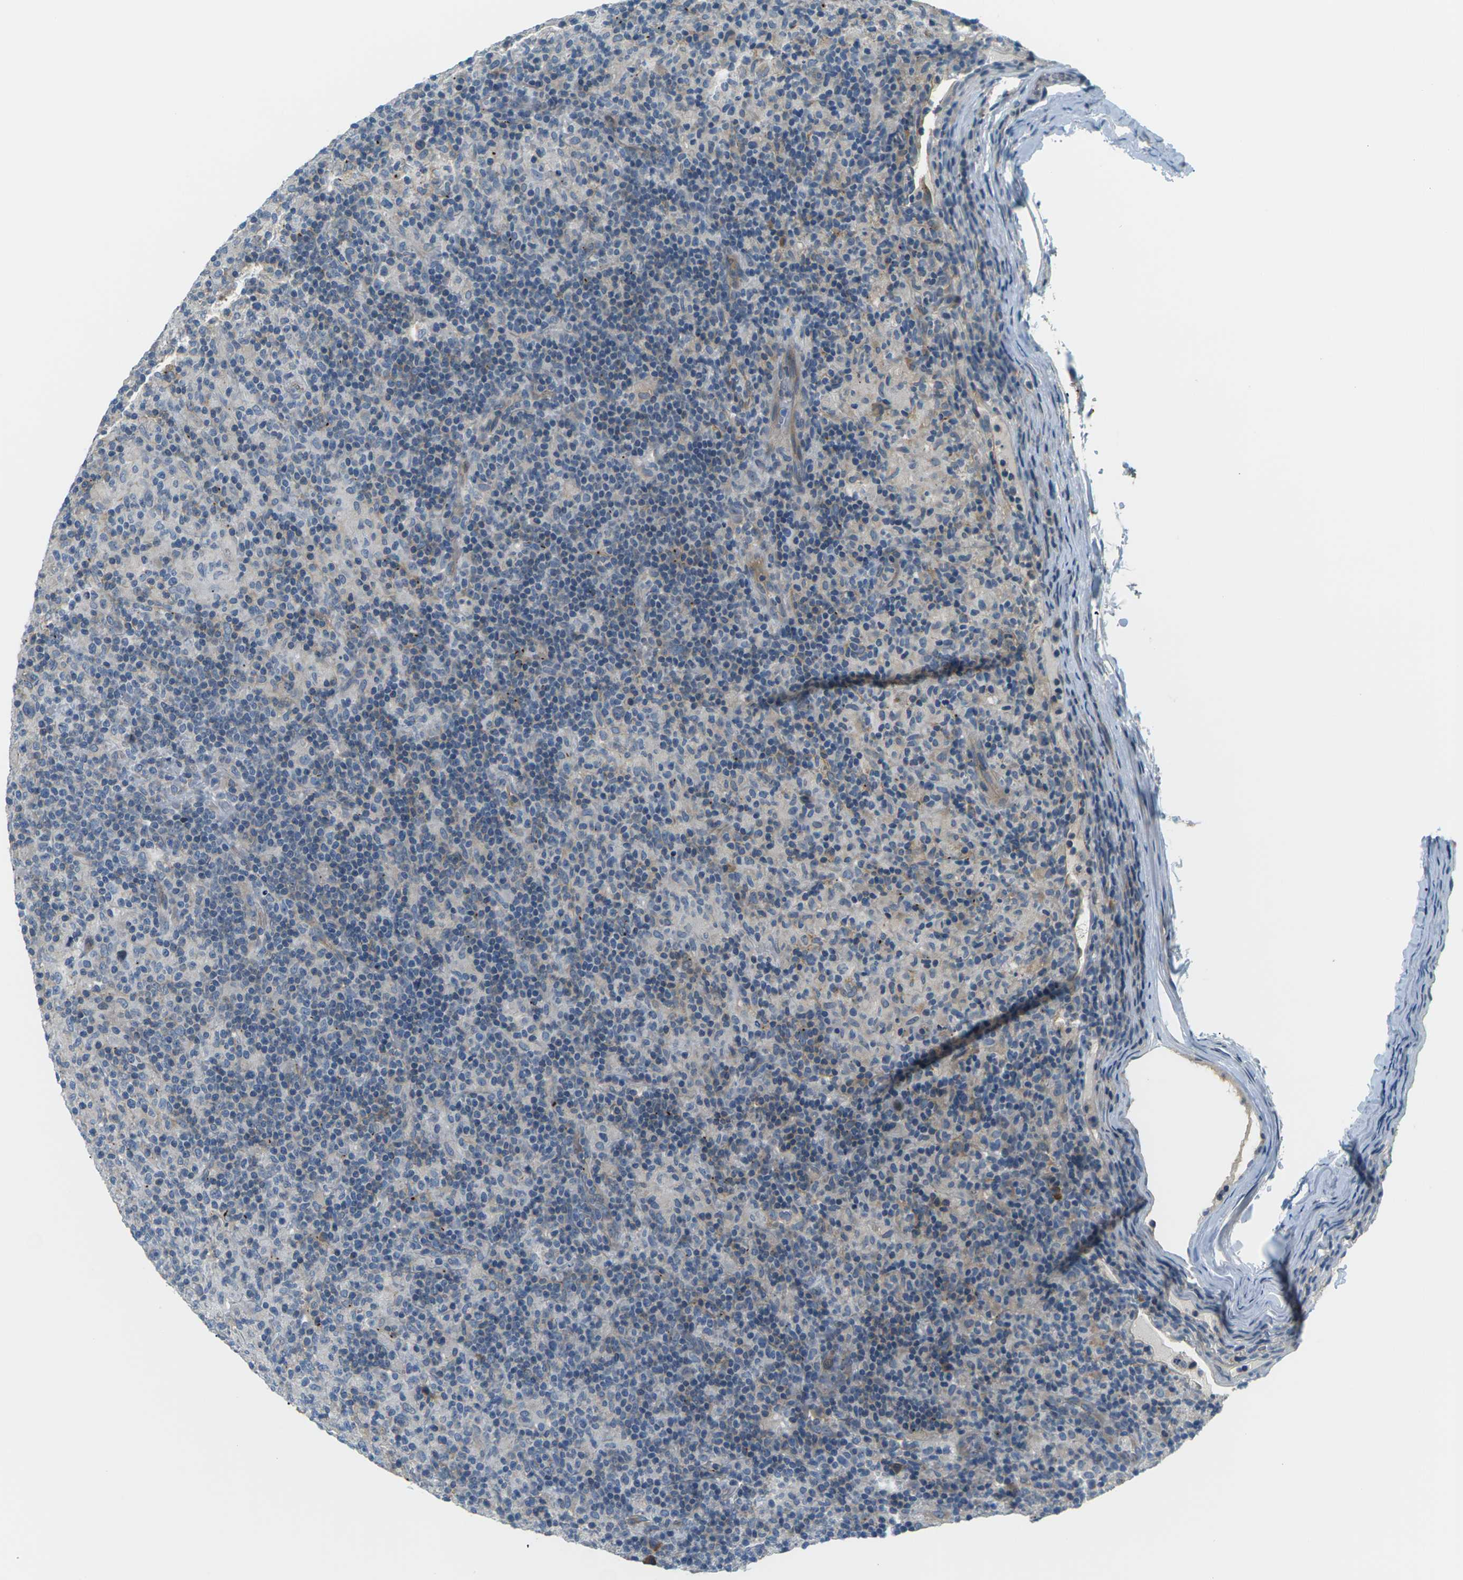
{"staining": {"intensity": "weak", "quantity": "<25%", "location": "cytoplasmic/membranous"}, "tissue": "lymphoma", "cell_type": "Tumor cells", "image_type": "cancer", "snomed": [{"axis": "morphology", "description": "Hodgkin's disease, NOS"}, {"axis": "topography", "description": "Lymph node"}], "caption": "This micrograph is of Hodgkin's disease stained with immunohistochemistry (IHC) to label a protein in brown with the nuclei are counter-stained blue. There is no staining in tumor cells.", "gene": "SLC13A3", "patient": {"sex": "male", "age": 70}}